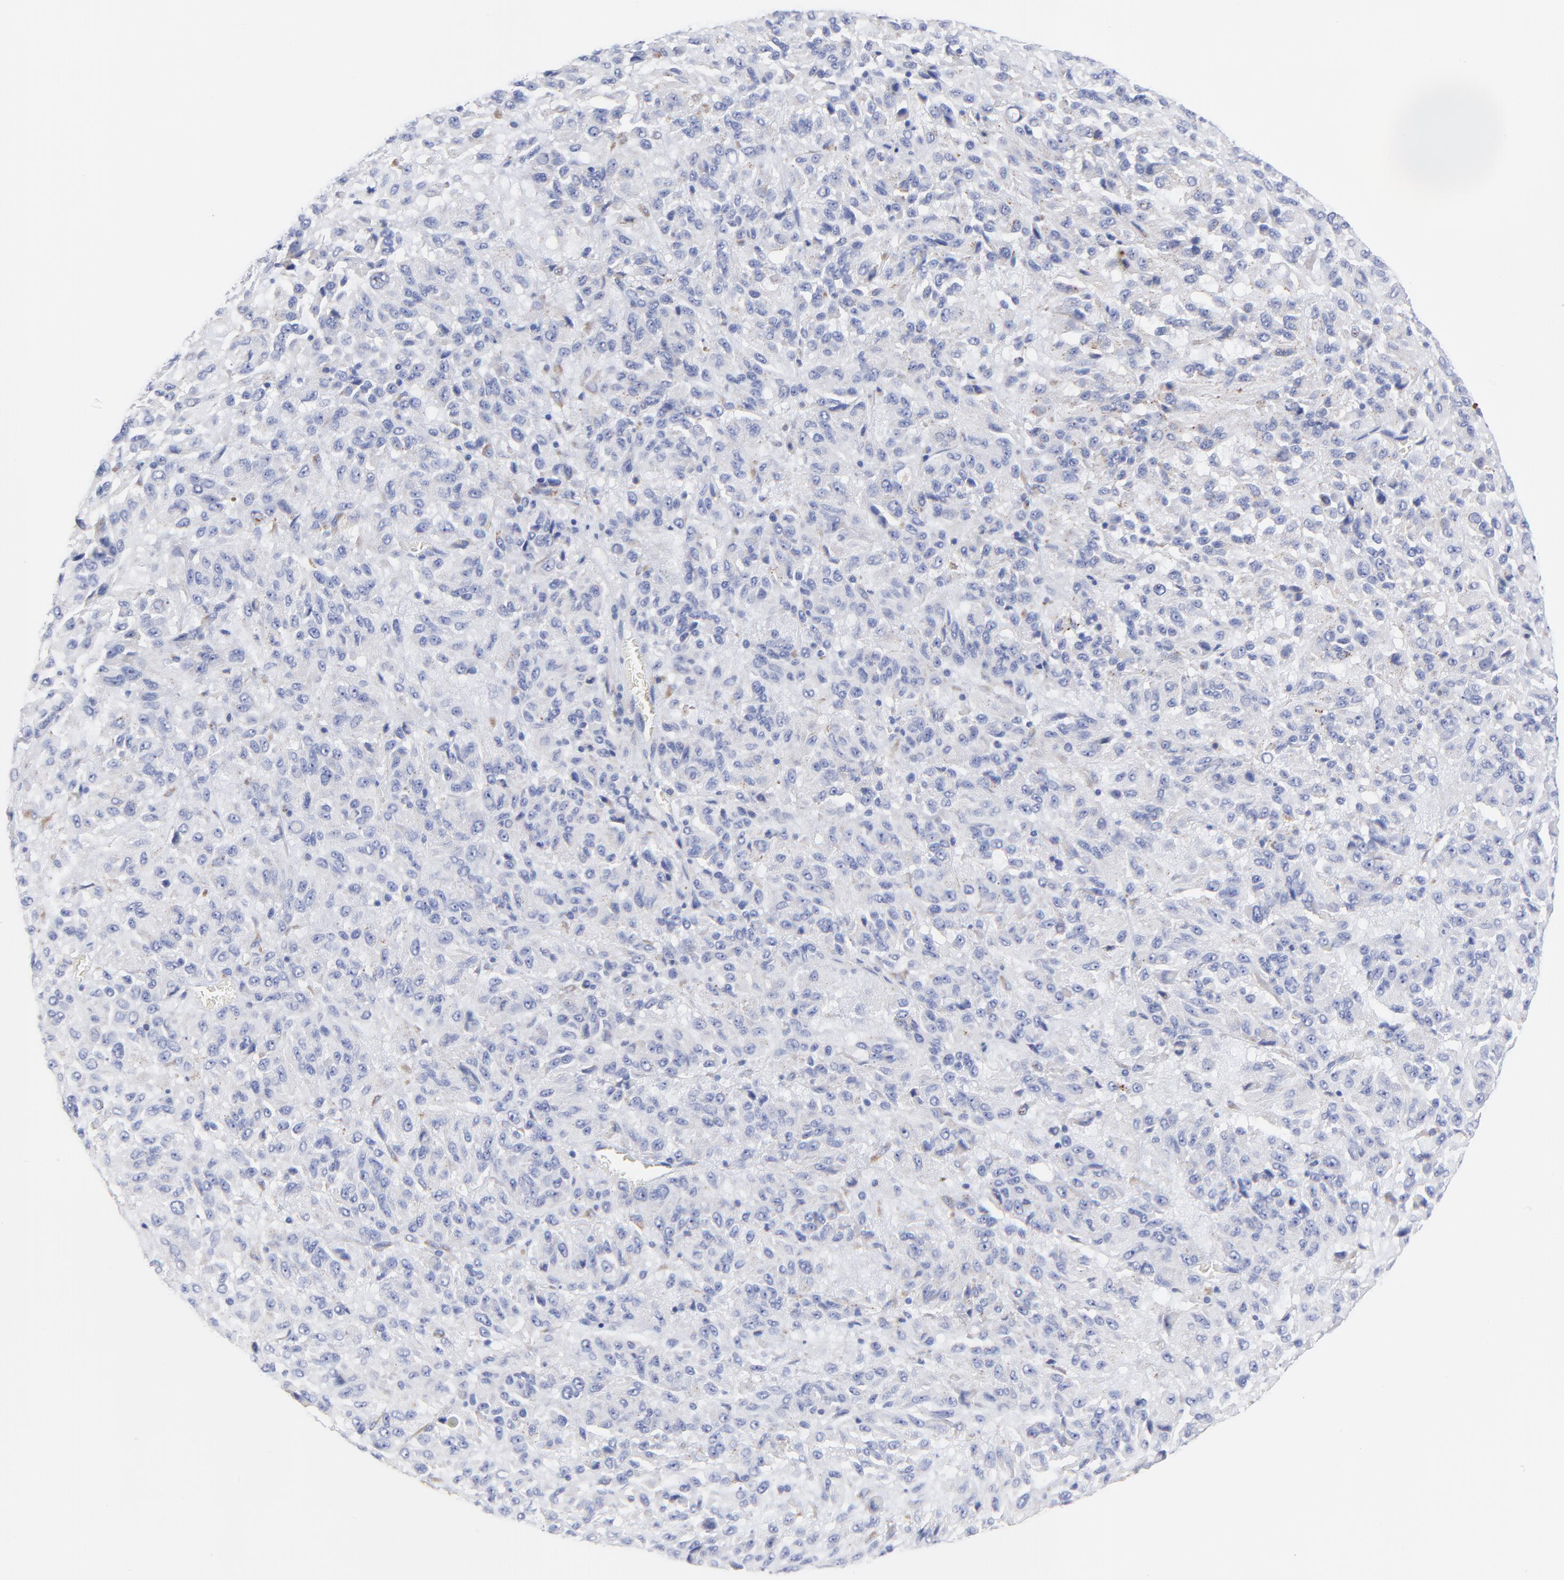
{"staining": {"intensity": "negative", "quantity": "none", "location": "none"}, "tissue": "melanoma", "cell_type": "Tumor cells", "image_type": "cancer", "snomed": [{"axis": "morphology", "description": "Malignant melanoma, Metastatic site"}, {"axis": "topography", "description": "Lung"}], "caption": "There is no significant positivity in tumor cells of malignant melanoma (metastatic site).", "gene": "DUSP9", "patient": {"sex": "male", "age": 64}}